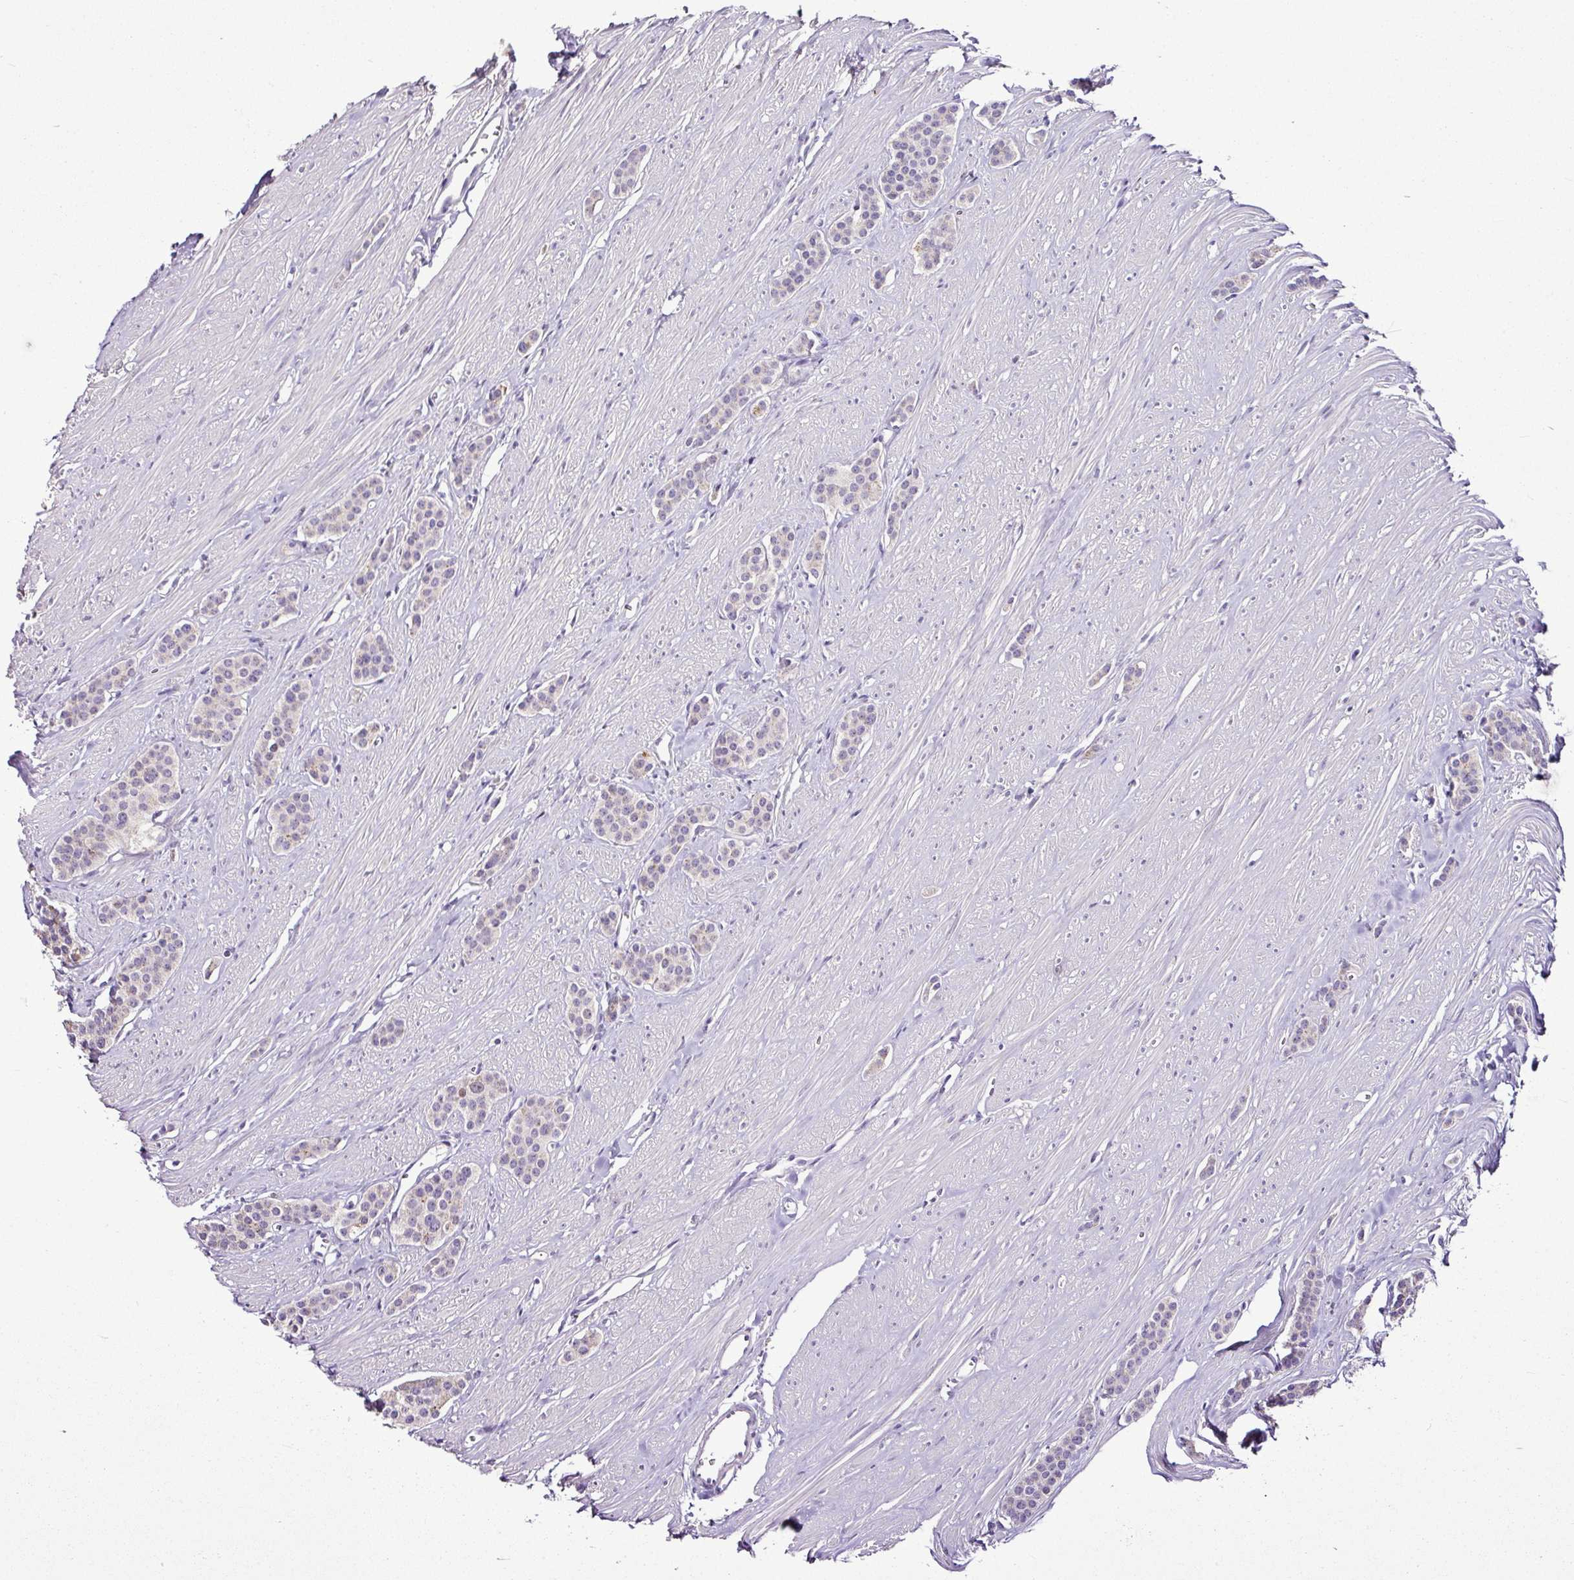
{"staining": {"intensity": "negative", "quantity": "none", "location": "none"}, "tissue": "carcinoid", "cell_type": "Tumor cells", "image_type": "cancer", "snomed": [{"axis": "morphology", "description": "Carcinoid, malignant, NOS"}, {"axis": "topography", "description": "Small intestine"}], "caption": "An immunohistochemistry histopathology image of carcinoid (malignant) is shown. There is no staining in tumor cells of carcinoid (malignant).", "gene": "ESR1", "patient": {"sex": "male", "age": 60}}